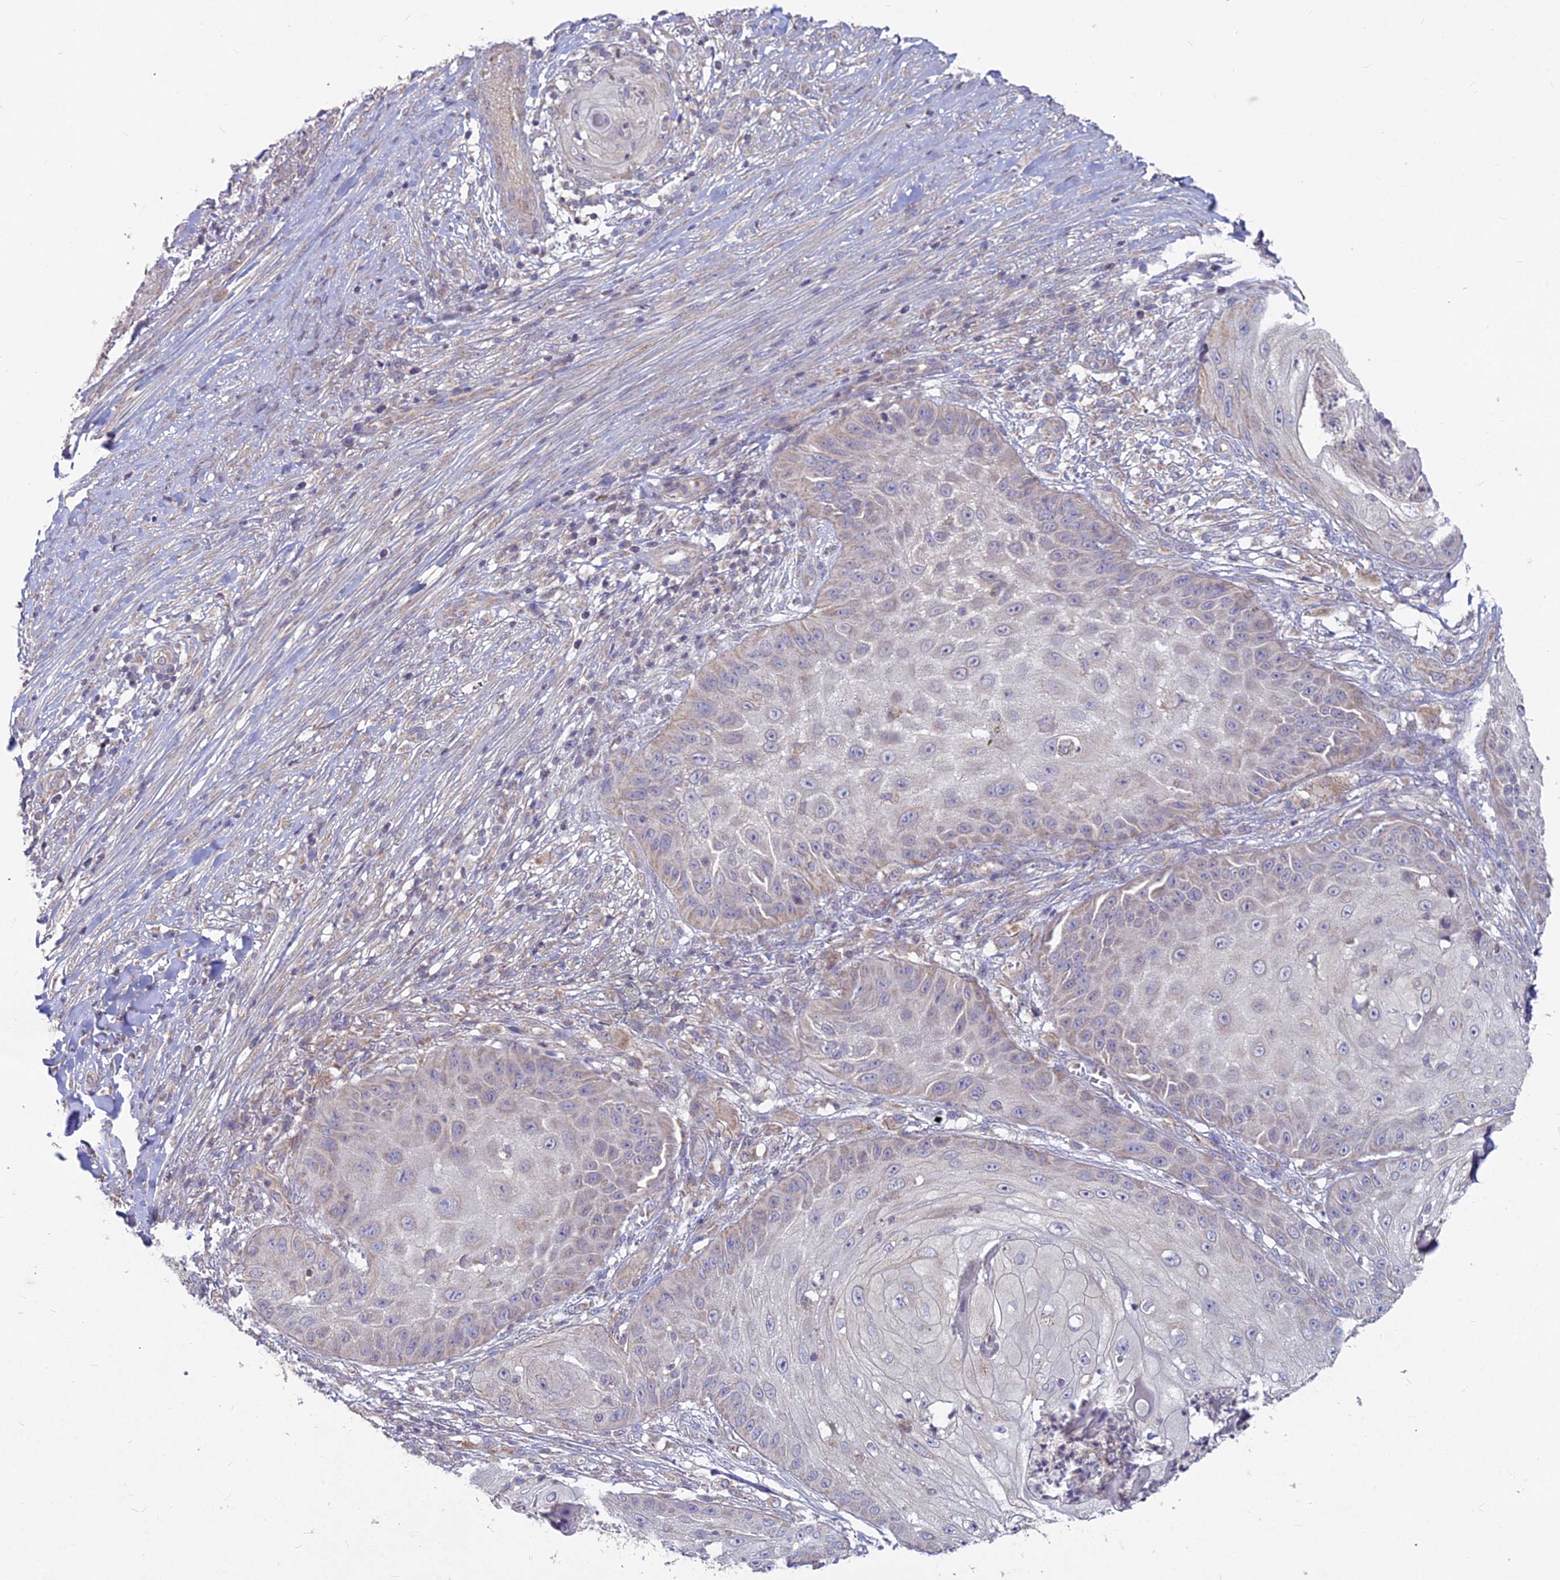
{"staining": {"intensity": "weak", "quantity": "<25%", "location": "cytoplasmic/membranous"}, "tissue": "skin cancer", "cell_type": "Tumor cells", "image_type": "cancer", "snomed": [{"axis": "morphology", "description": "Squamous cell carcinoma, NOS"}, {"axis": "topography", "description": "Skin"}], "caption": "There is no significant expression in tumor cells of skin cancer (squamous cell carcinoma). (Brightfield microscopy of DAB immunohistochemistry at high magnification).", "gene": "MICU2", "patient": {"sex": "male", "age": 70}}